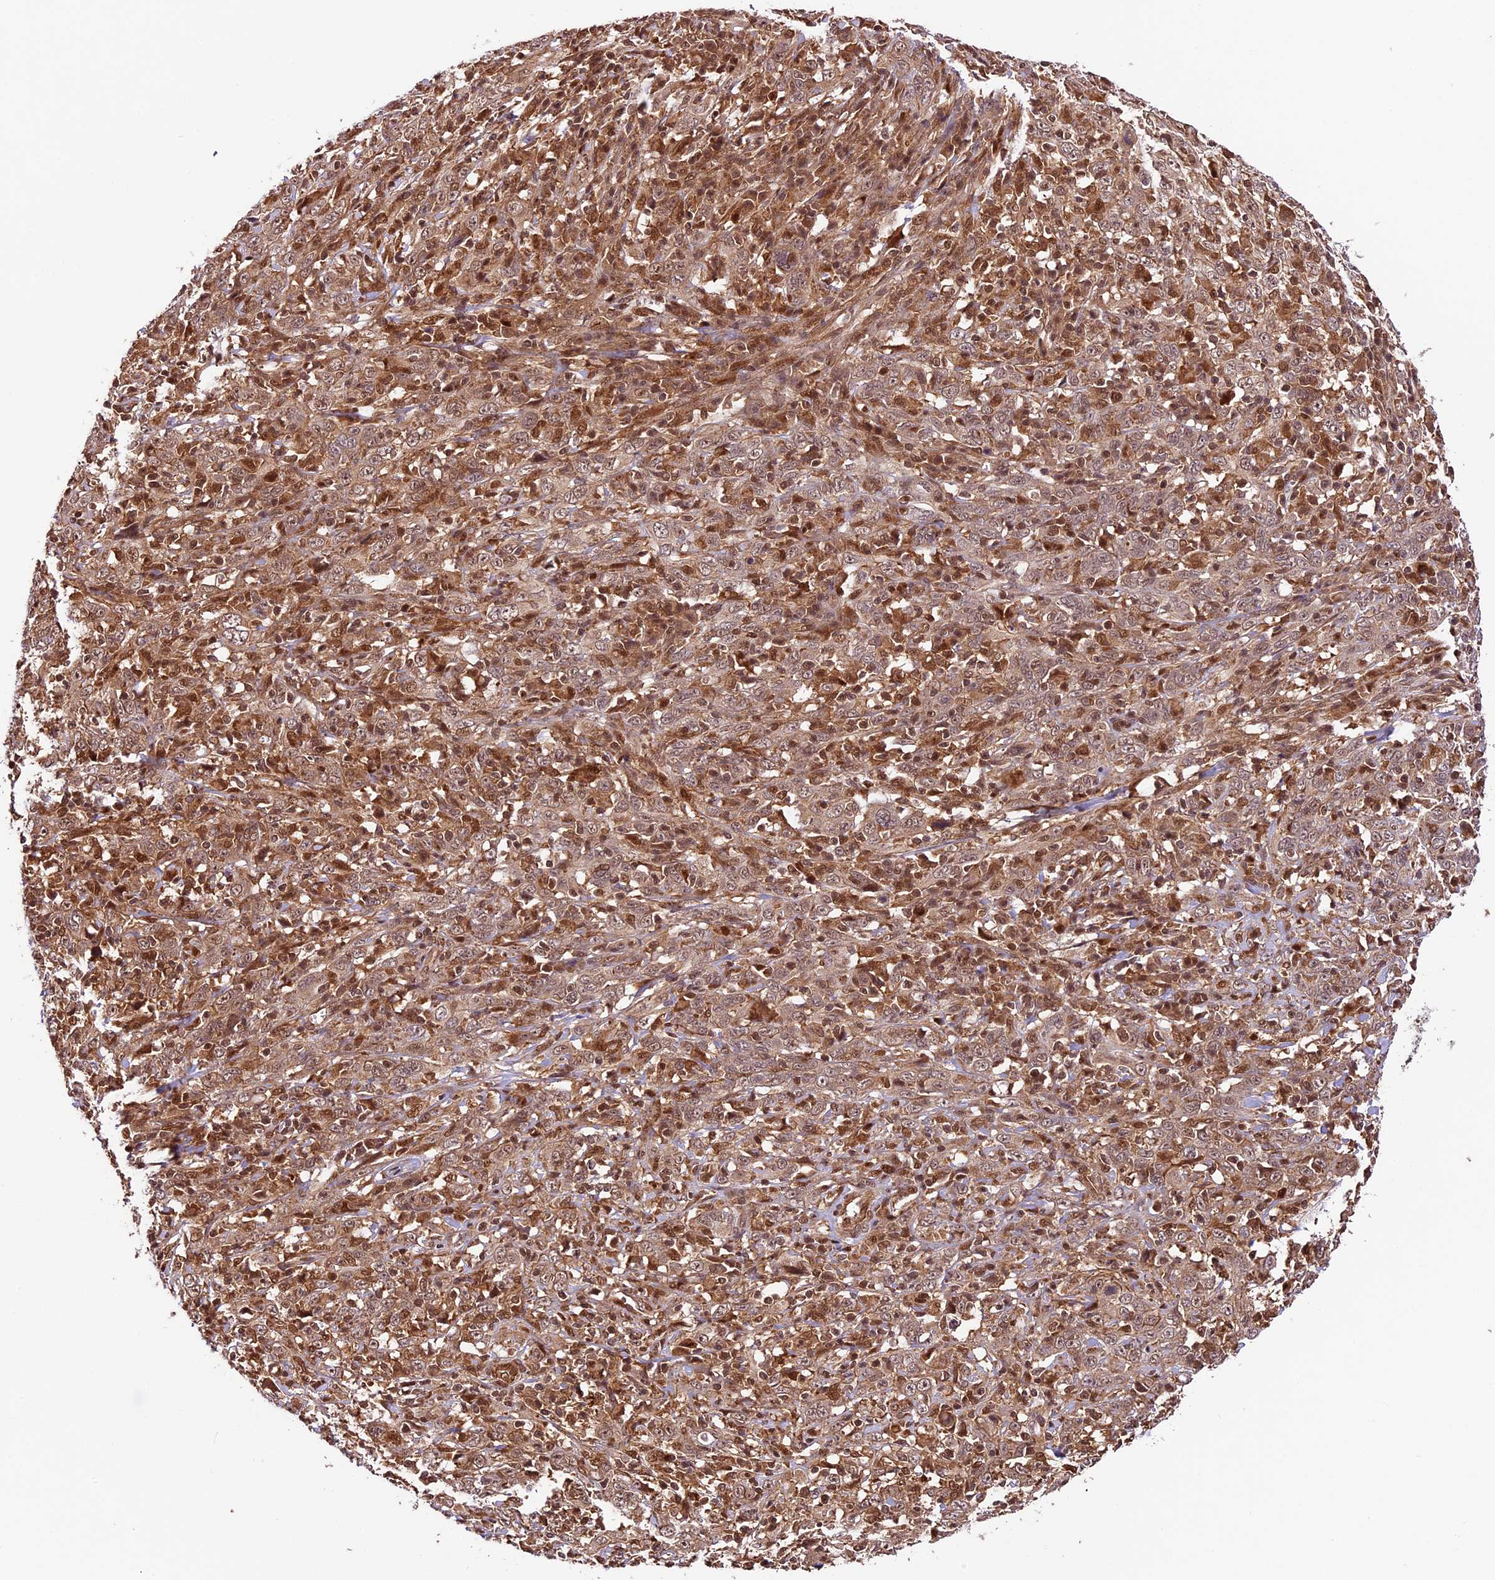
{"staining": {"intensity": "moderate", "quantity": ">75%", "location": "cytoplasmic/membranous,nuclear"}, "tissue": "cervical cancer", "cell_type": "Tumor cells", "image_type": "cancer", "snomed": [{"axis": "morphology", "description": "Squamous cell carcinoma, NOS"}, {"axis": "topography", "description": "Cervix"}], "caption": "IHC of cervical cancer (squamous cell carcinoma) demonstrates medium levels of moderate cytoplasmic/membranous and nuclear positivity in approximately >75% of tumor cells.", "gene": "DHX38", "patient": {"sex": "female", "age": 46}}